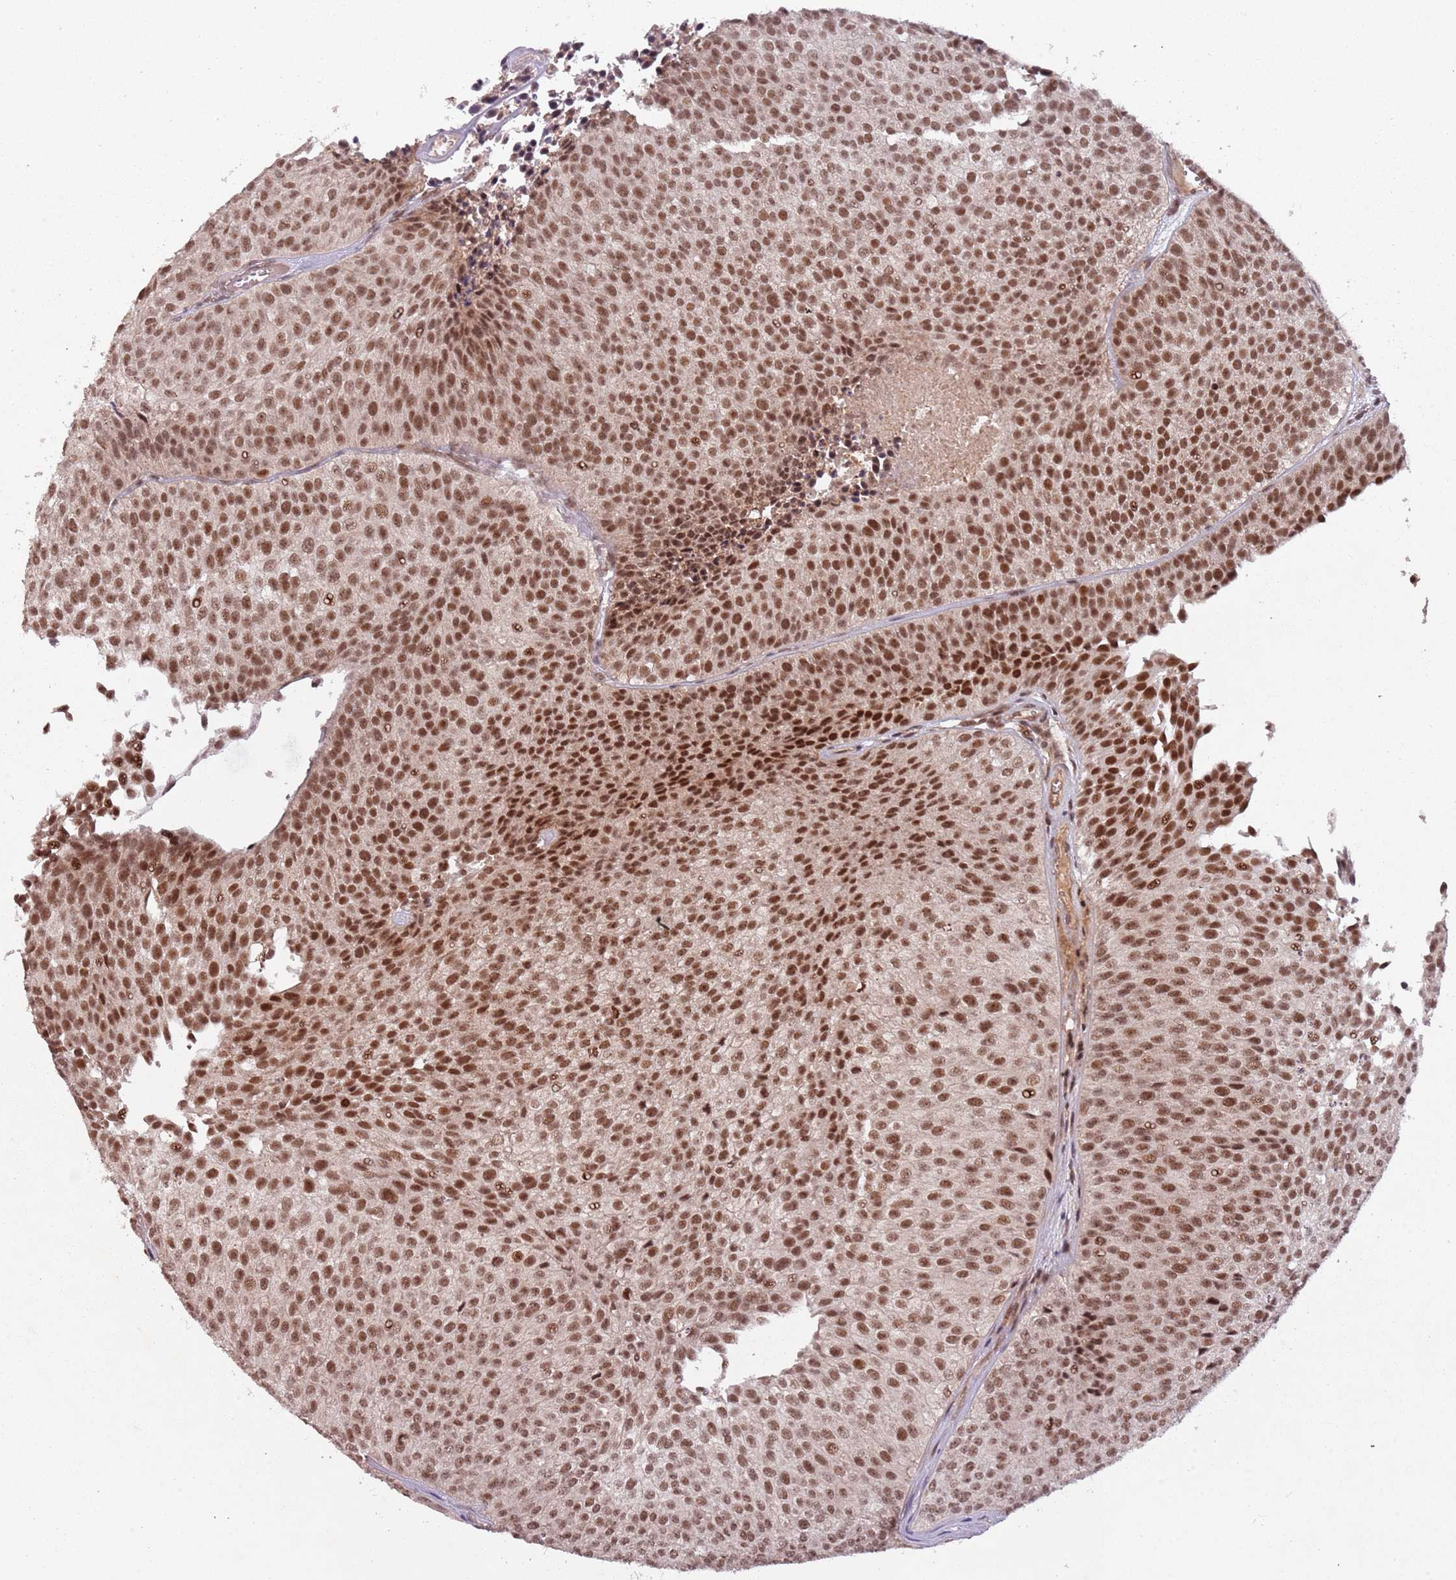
{"staining": {"intensity": "moderate", "quantity": ">75%", "location": "nuclear"}, "tissue": "urothelial cancer", "cell_type": "Tumor cells", "image_type": "cancer", "snomed": [{"axis": "morphology", "description": "Urothelial carcinoma, Low grade"}, {"axis": "topography", "description": "Urinary bladder"}], "caption": "Urothelial cancer stained with DAB IHC exhibits medium levels of moderate nuclear expression in about >75% of tumor cells. (Stains: DAB (3,3'-diaminobenzidine) in brown, nuclei in blue, Microscopy: brightfield microscopy at high magnification).", "gene": "SUDS3", "patient": {"sex": "male", "age": 84}}